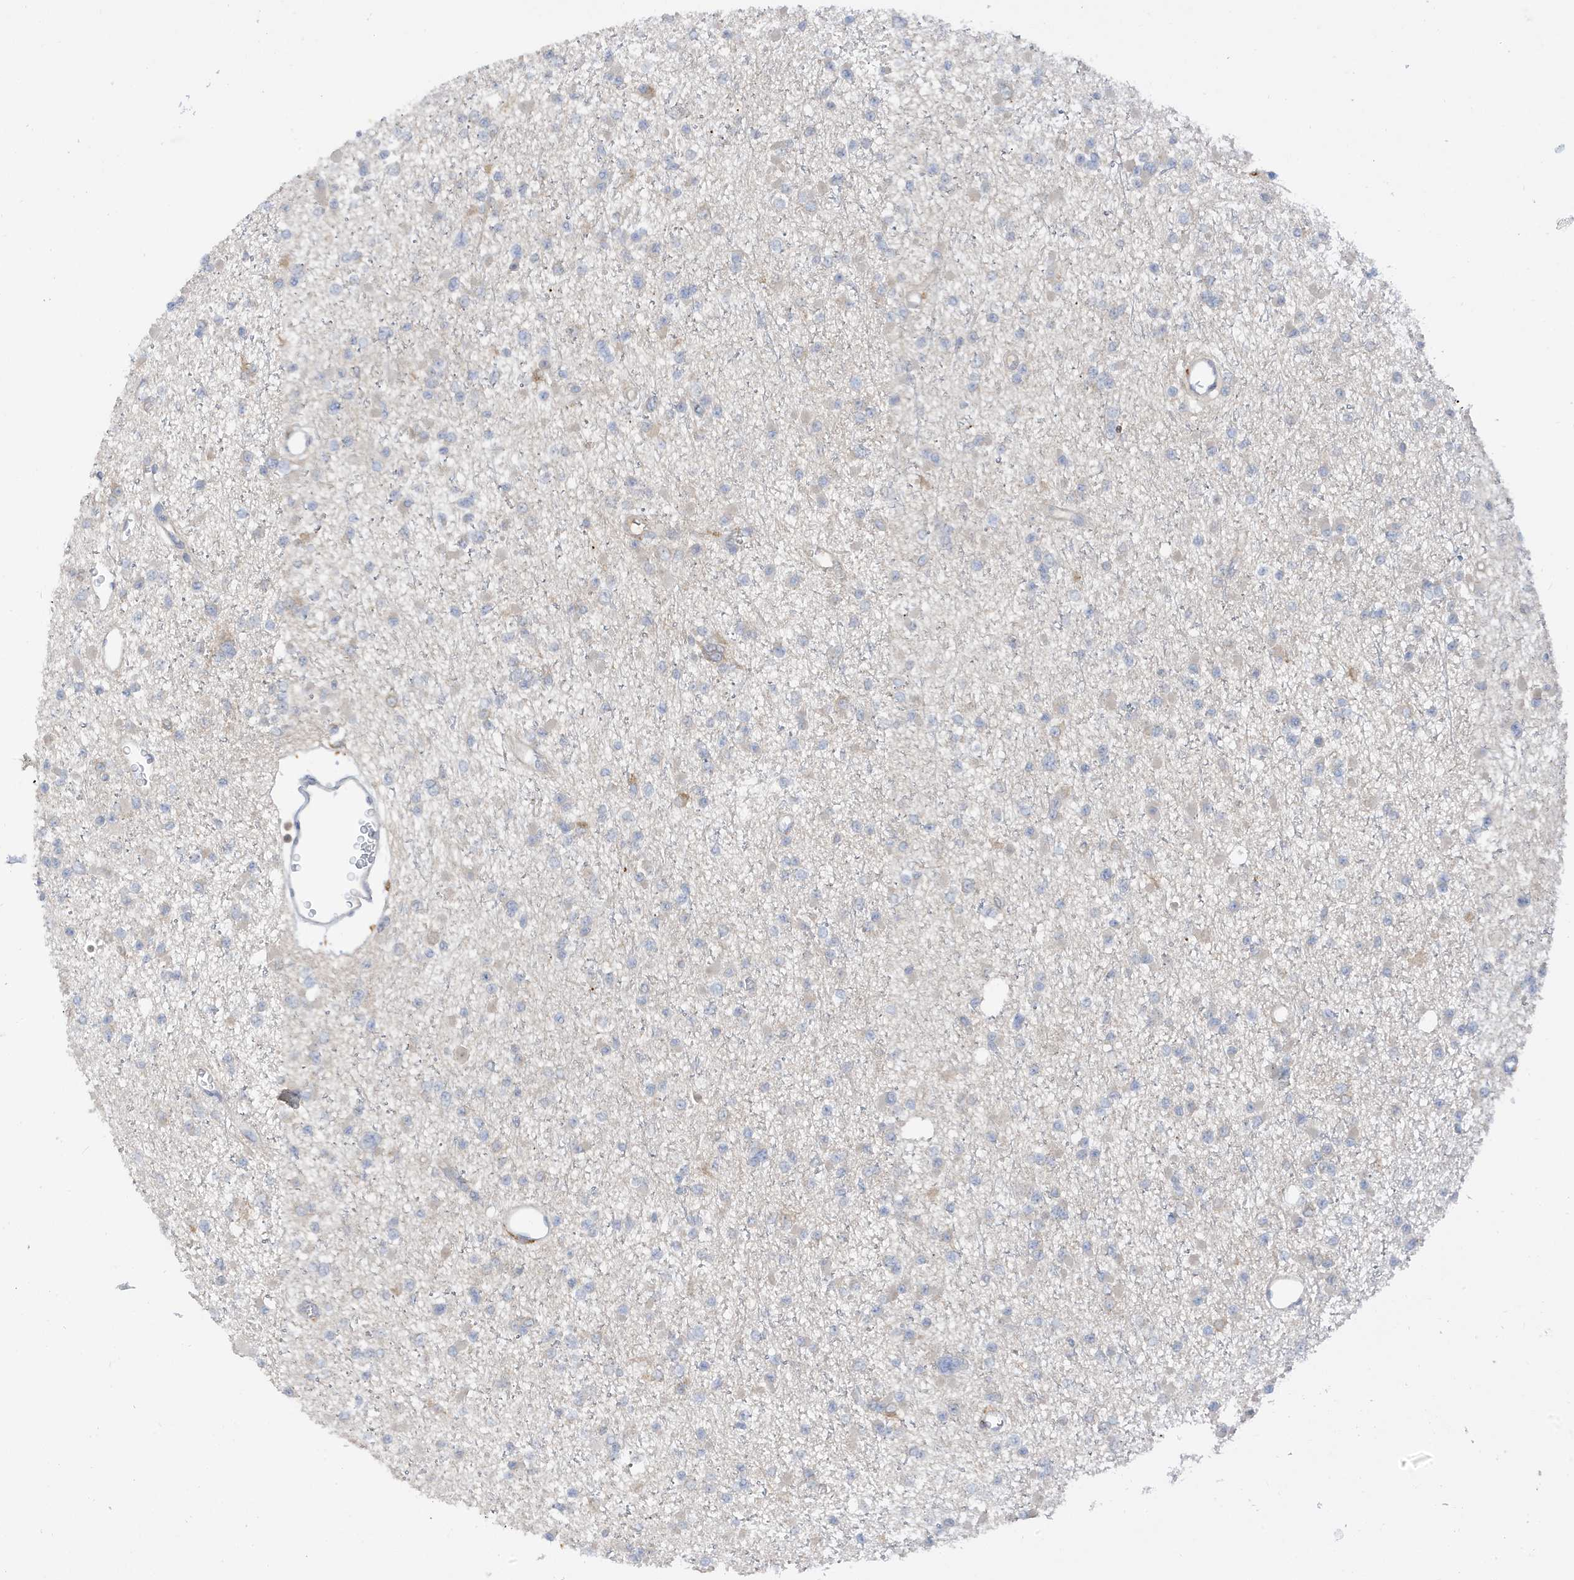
{"staining": {"intensity": "negative", "quantity": "none", "location": "none"}, "tissue": "glioma", "cell_type": "Tumor cells", "image_type": "cancer", "snomed": [{"axis": "morphology", "description": "Glioma, malignant, Low grade"}, {"axis": "topography", "description": "Brain"}], "caption": "Protein analysis of malignant glioma (low-grade) displays no significant positivity in tumor cells.", "gene": "PHACTR2", "patient": {"sex": "female", "age": 22}}